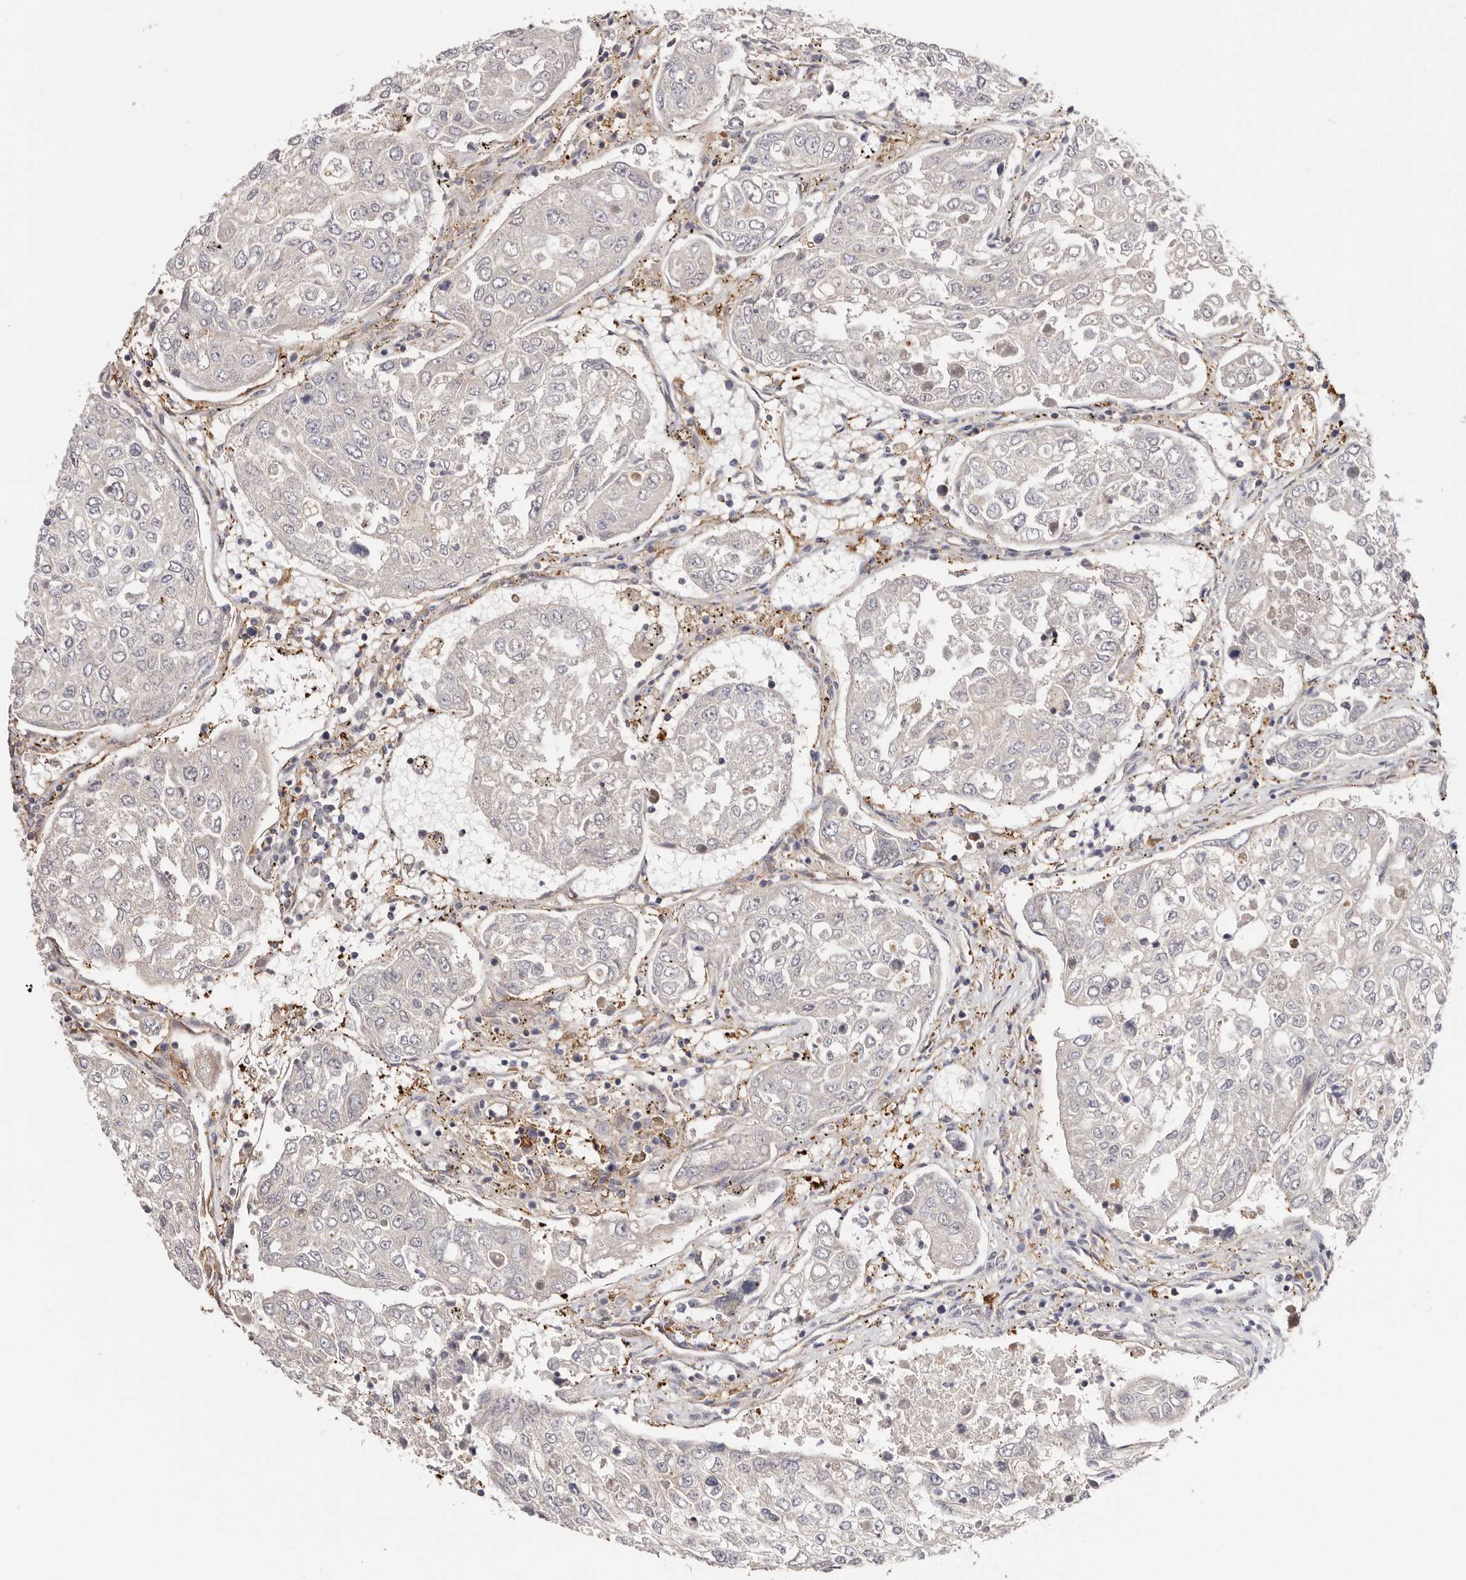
{"staining": {"intensity": "weak", "quantity": "<25%", "location": "cytoplasmic/membranous"}, "tissue": "urothelial cancer", "cell_type": "Tumor cells", "image_type": "cancer", "snomed": [{"axis": "morphology", "description": "Urothelial carcinoma, High grade"}, {"axis": "topography", "description": "Lymph node"}, {"axis": "topography", "description": "Urinary bladder"}], "caption": "Immunohistochemistry (IHC) micrograph of urothelial carcinoma (high-grade) stained for a protein (brown), which shows no positivity in tumor cells.", "gene": "LAP3", "patient": {"sex": "male", "age": 51}}